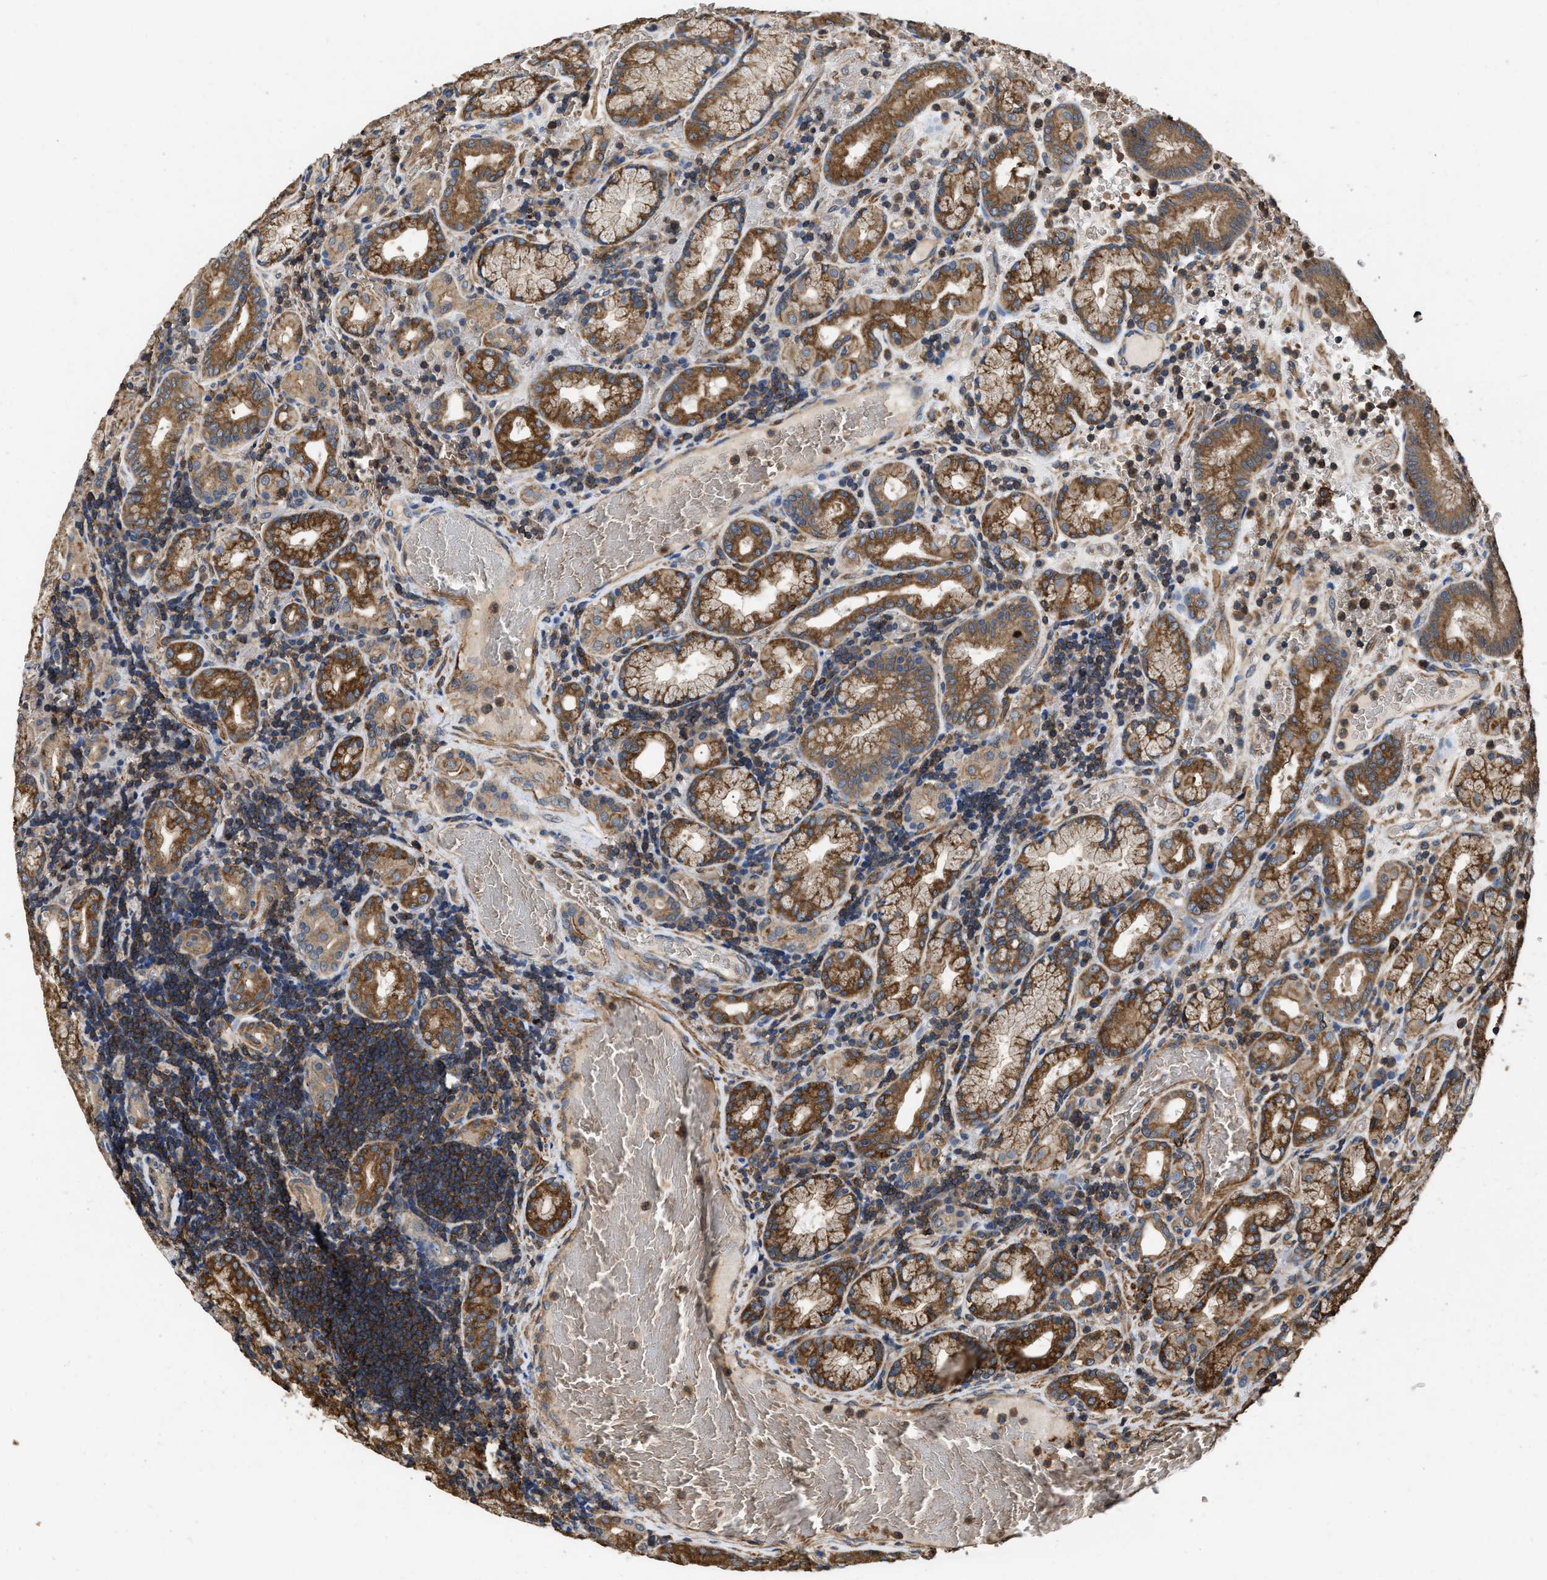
{"staining": {"intensity": "strong", "quantity": ">75%", "location": "cytoplasmic/membranous"}, "tissue": "stomach", "cell_type": "Glandular cells", "image_type": "normal", "snomed": [{"axis": "morphology", "description": "Normal tissue, NOS"}, {"axis": "morphology", "description": "Carcinoid, malignant, NOS"}, {"axis": "topography", "description": "Stomach, upper"}], "caption": "Protein staining shows strong cytoplasmic/membranous expression in approximately >75% of glandular cells in unremarkable stomach.", "gene": "LINGO2", "patient": {"sex": "male", "age": 39}}